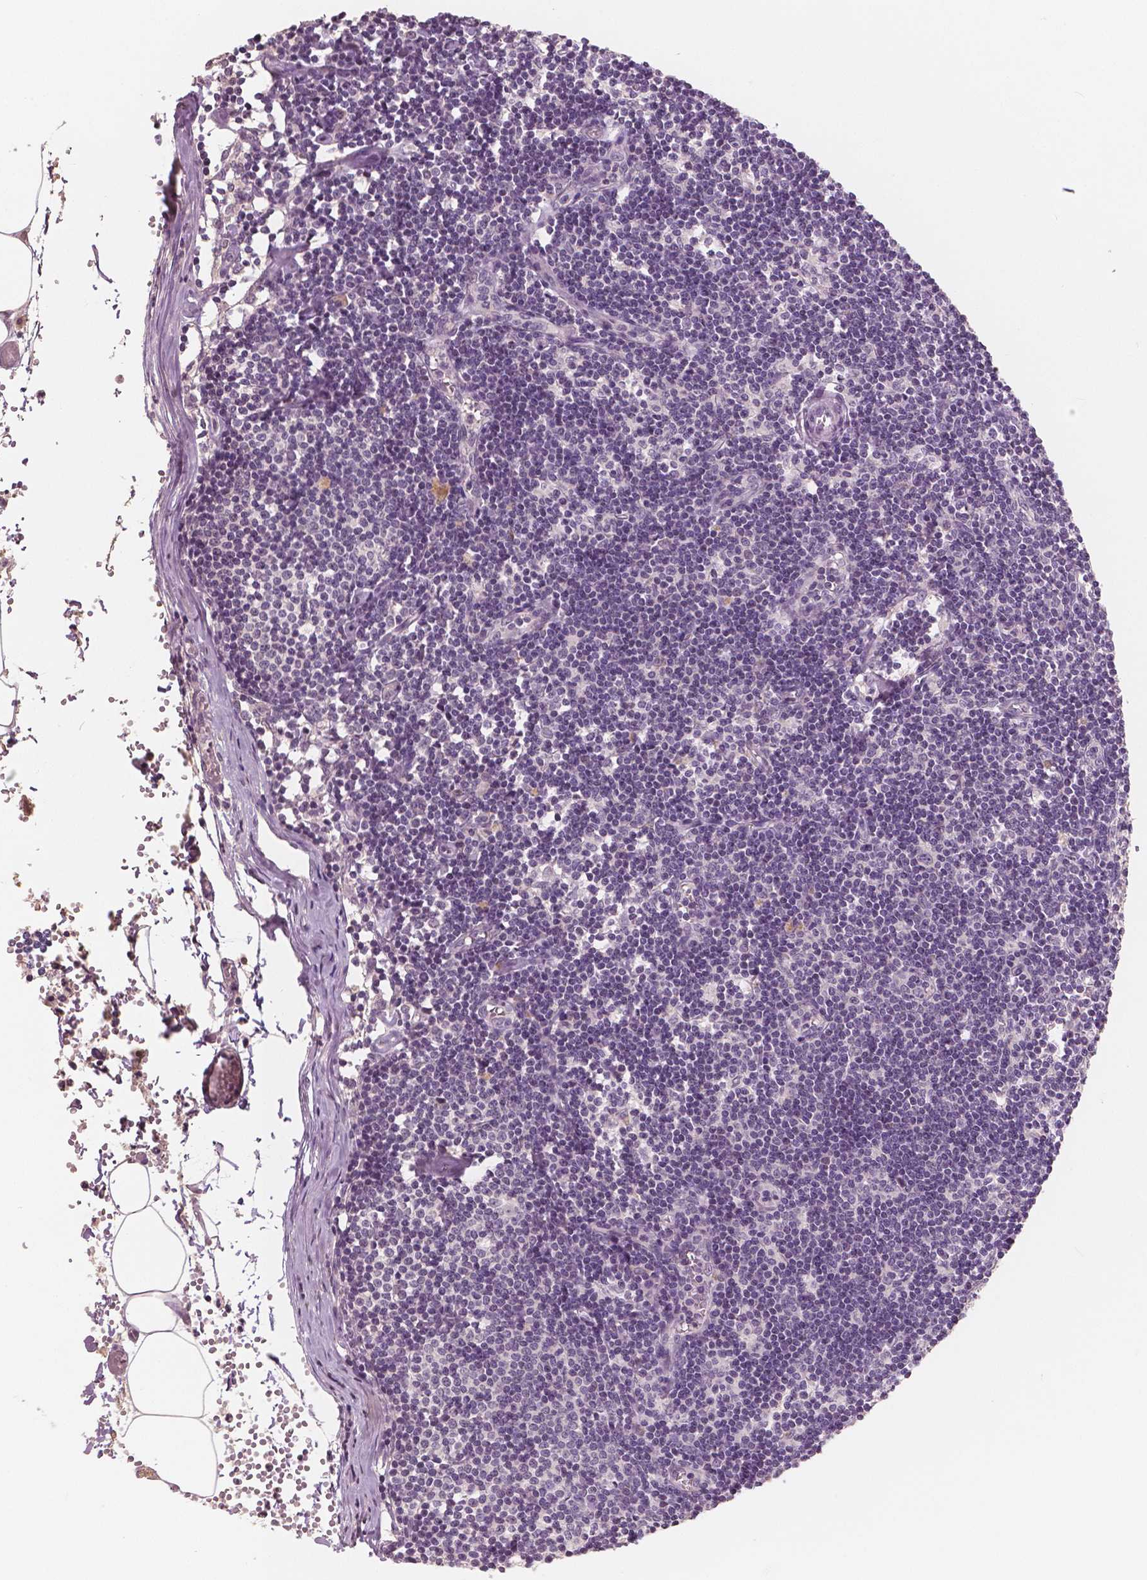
{"staining": {"intensity": "negative", "quantity": "none", "location": "none"}, "tissue": "lymph node", "cell_type": "Germinal center cells", "image_type": "normal", "snomed": [{"axis": "morphology", "description": "Normal tissue, NOS"}, {"axis": "topography", "description": "Lymph node"}], "caption": "This is an IHC histopathology image of benign lymph node. There is no expression in germinal center cells.", "gene": "RNASE7", "patient": {"sex": "female", "age": 42}}